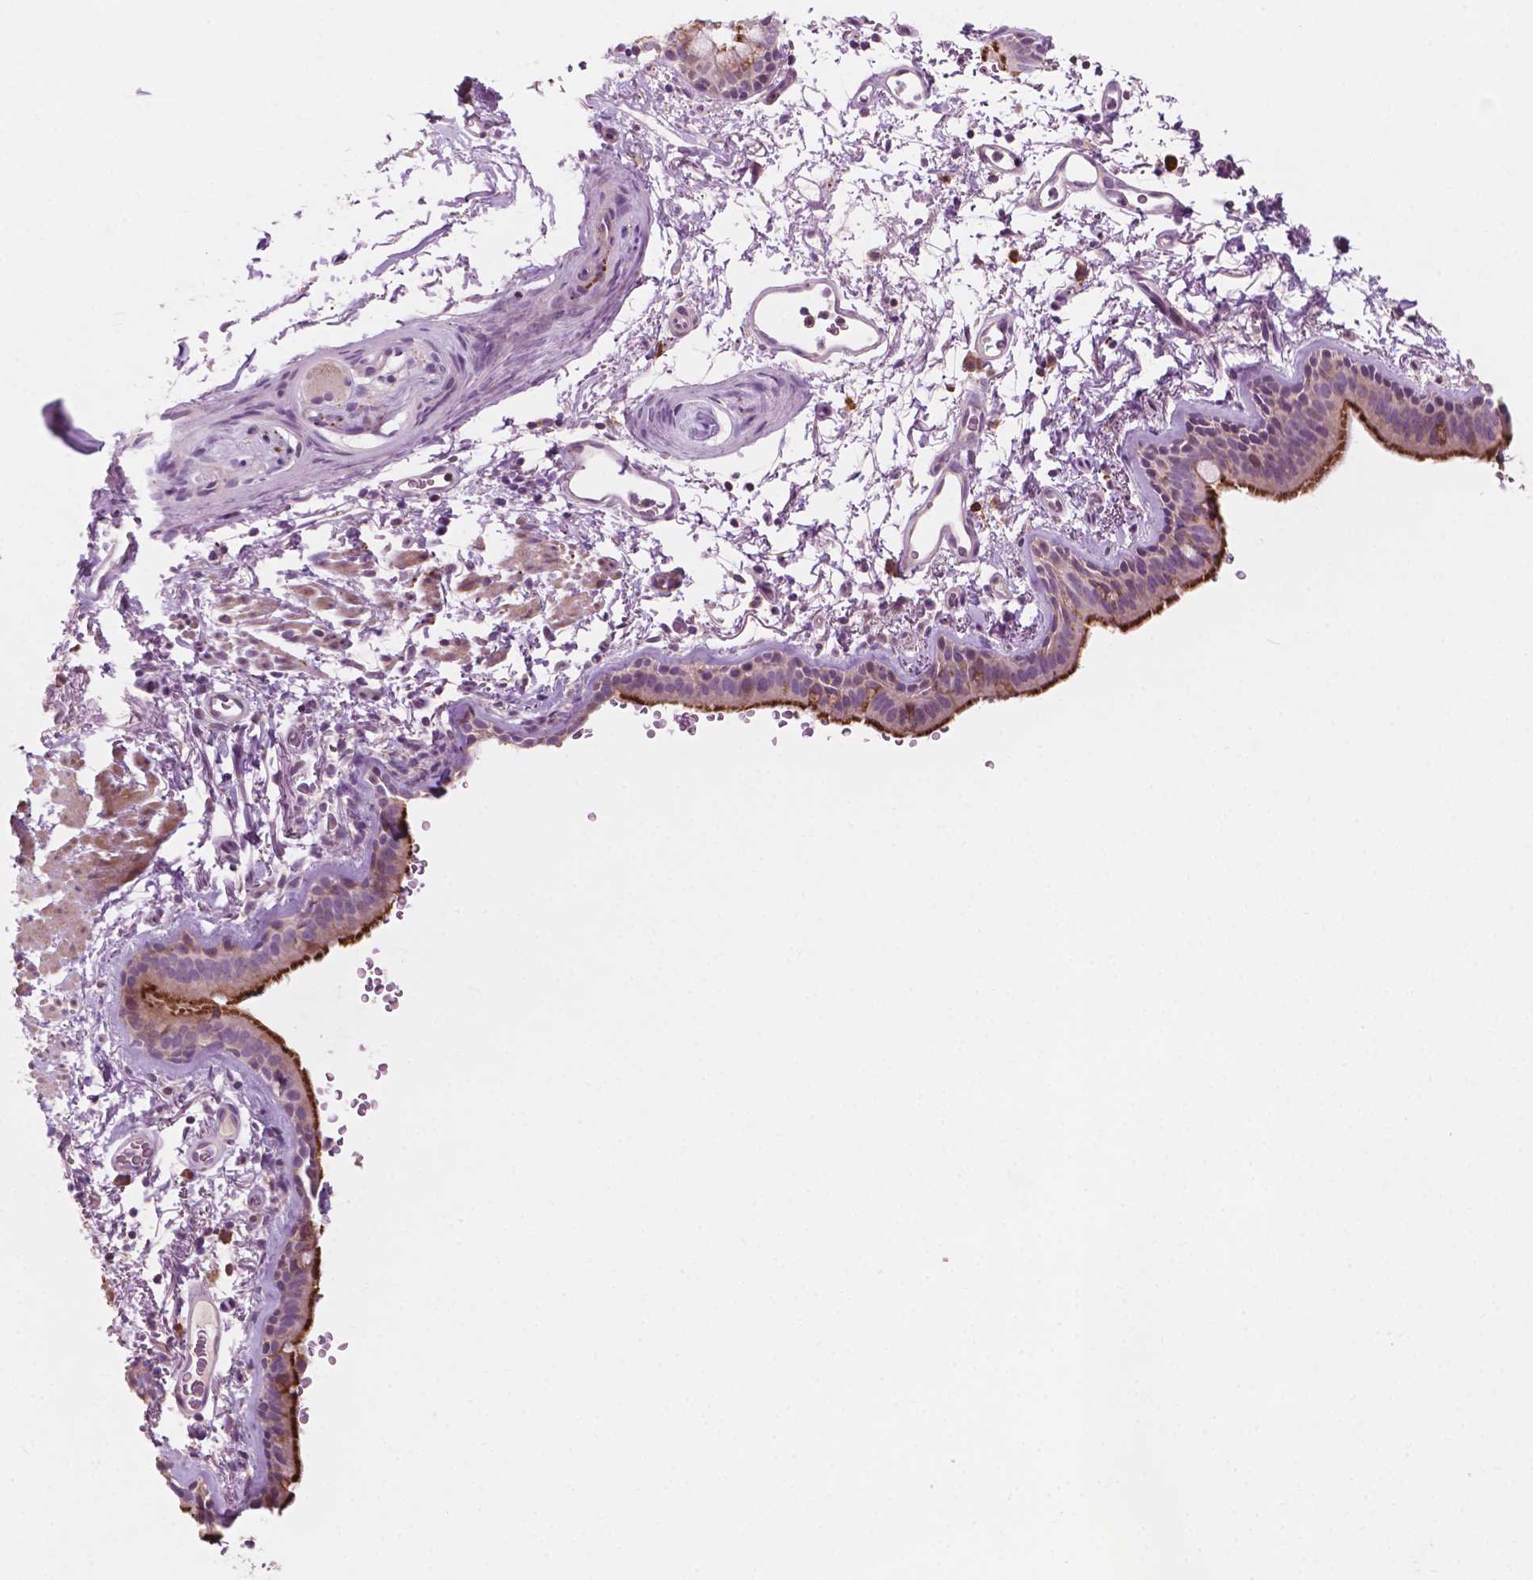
{"staining": {"intensity": "strong", "quantity": ">75%", "location": "cytoplasmic/membranous"}, "tissue": "bronchus", "cell_type": "Respiratory epithelial cells", "image_type": "normal", "snomed": [{"axis": "morphology", "description": "Normal tissue, NOS"}, {"axis": "topography", "description": "Lymph node"}, {"axis": "topography", "description": "Bronchus"}], "caption": "A high amount of strong cytoplasmic/membranous expression is appreciated in approximately >75% of respiratory epithelial cells in normal bronchus.", "gene": "LRP1B", "patient": {"sex": "female", "age": 70}}